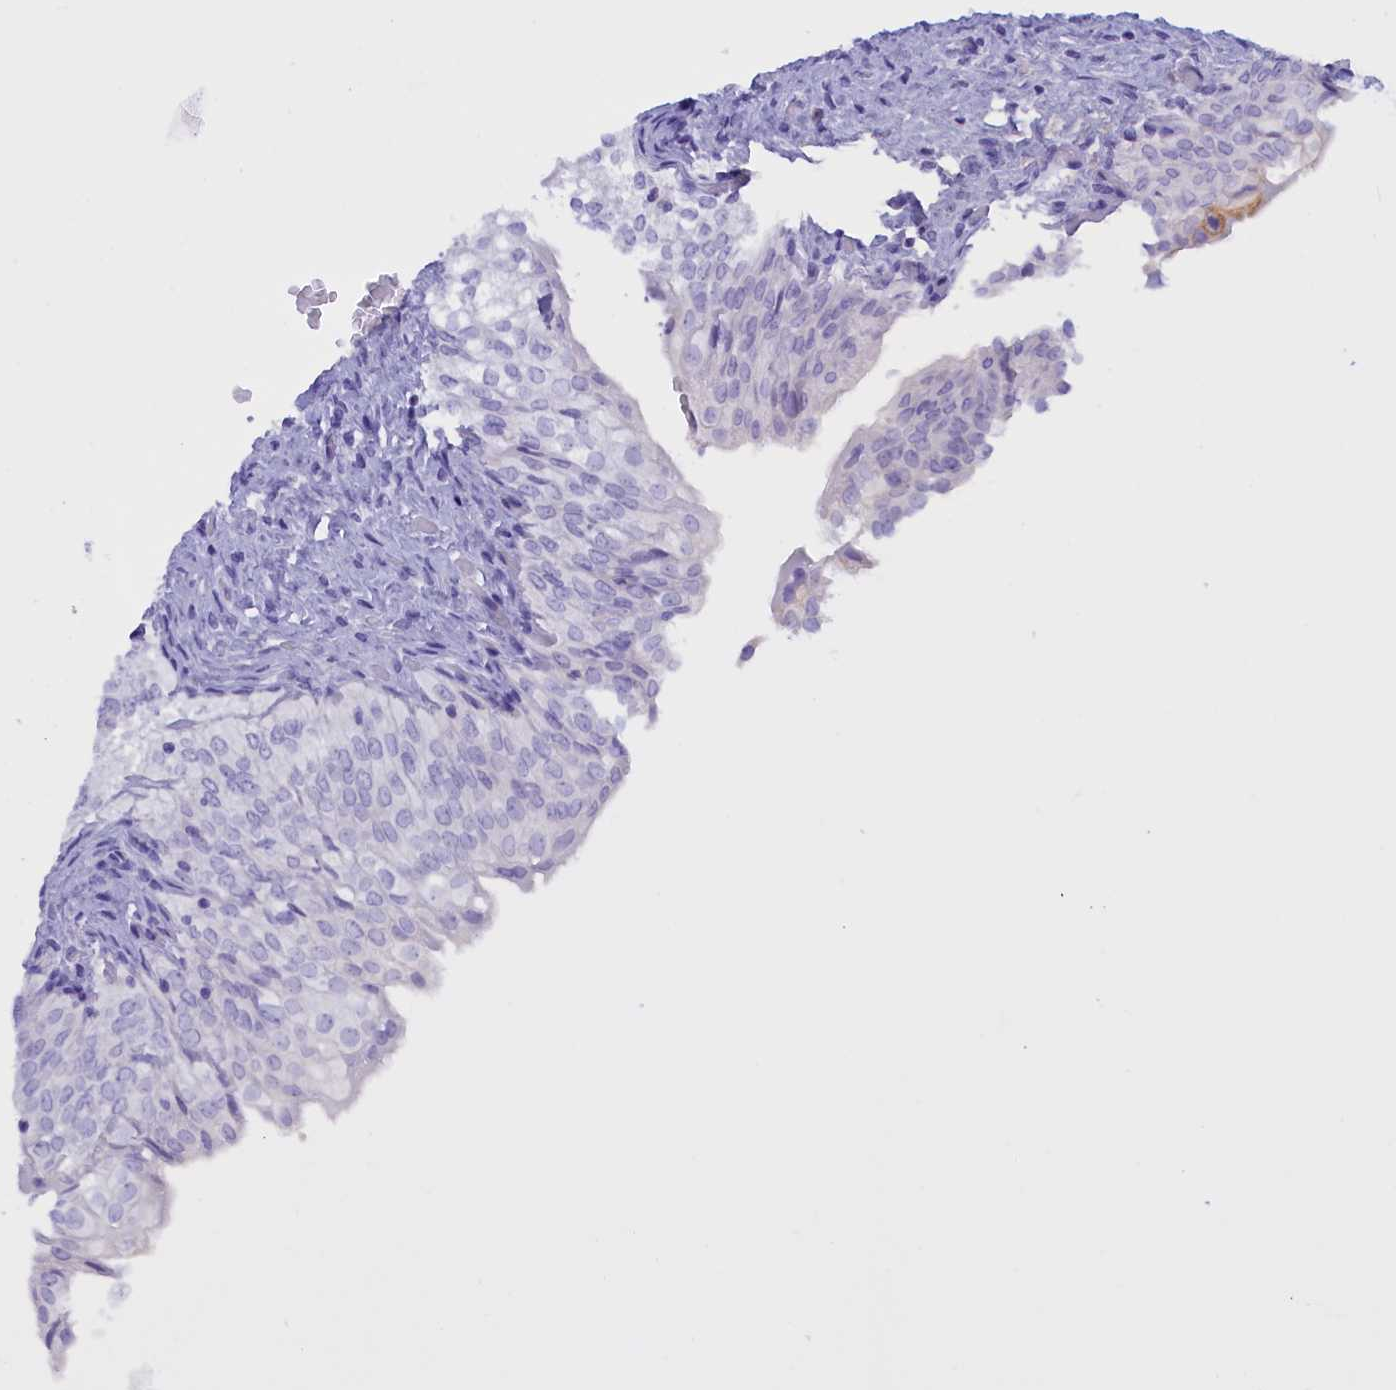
{"staining": {"intensity": "negative", "quantity": "none", "location": "none"}, "tissue": "urinary bladder", "cell_type": "Urothelial cells", "image_type": "normal", "snomed": [{"axis": "morphology", "description": "Normal tissue, NOS"}, {"axis": "topography", "description": "Urinary bladder"}], "caption": "Immunohistochemistry image of unremarkable urinary bladder: human urinary bladder stained with DAB exhibits no significant protein staining in urothelial cells. (Brightfield microscopy of DAB (3,3'-diaminobenzidine) IHC at high magnification).", "gene": "PROK2", "patient": {"sex": "male", "age": 55}}